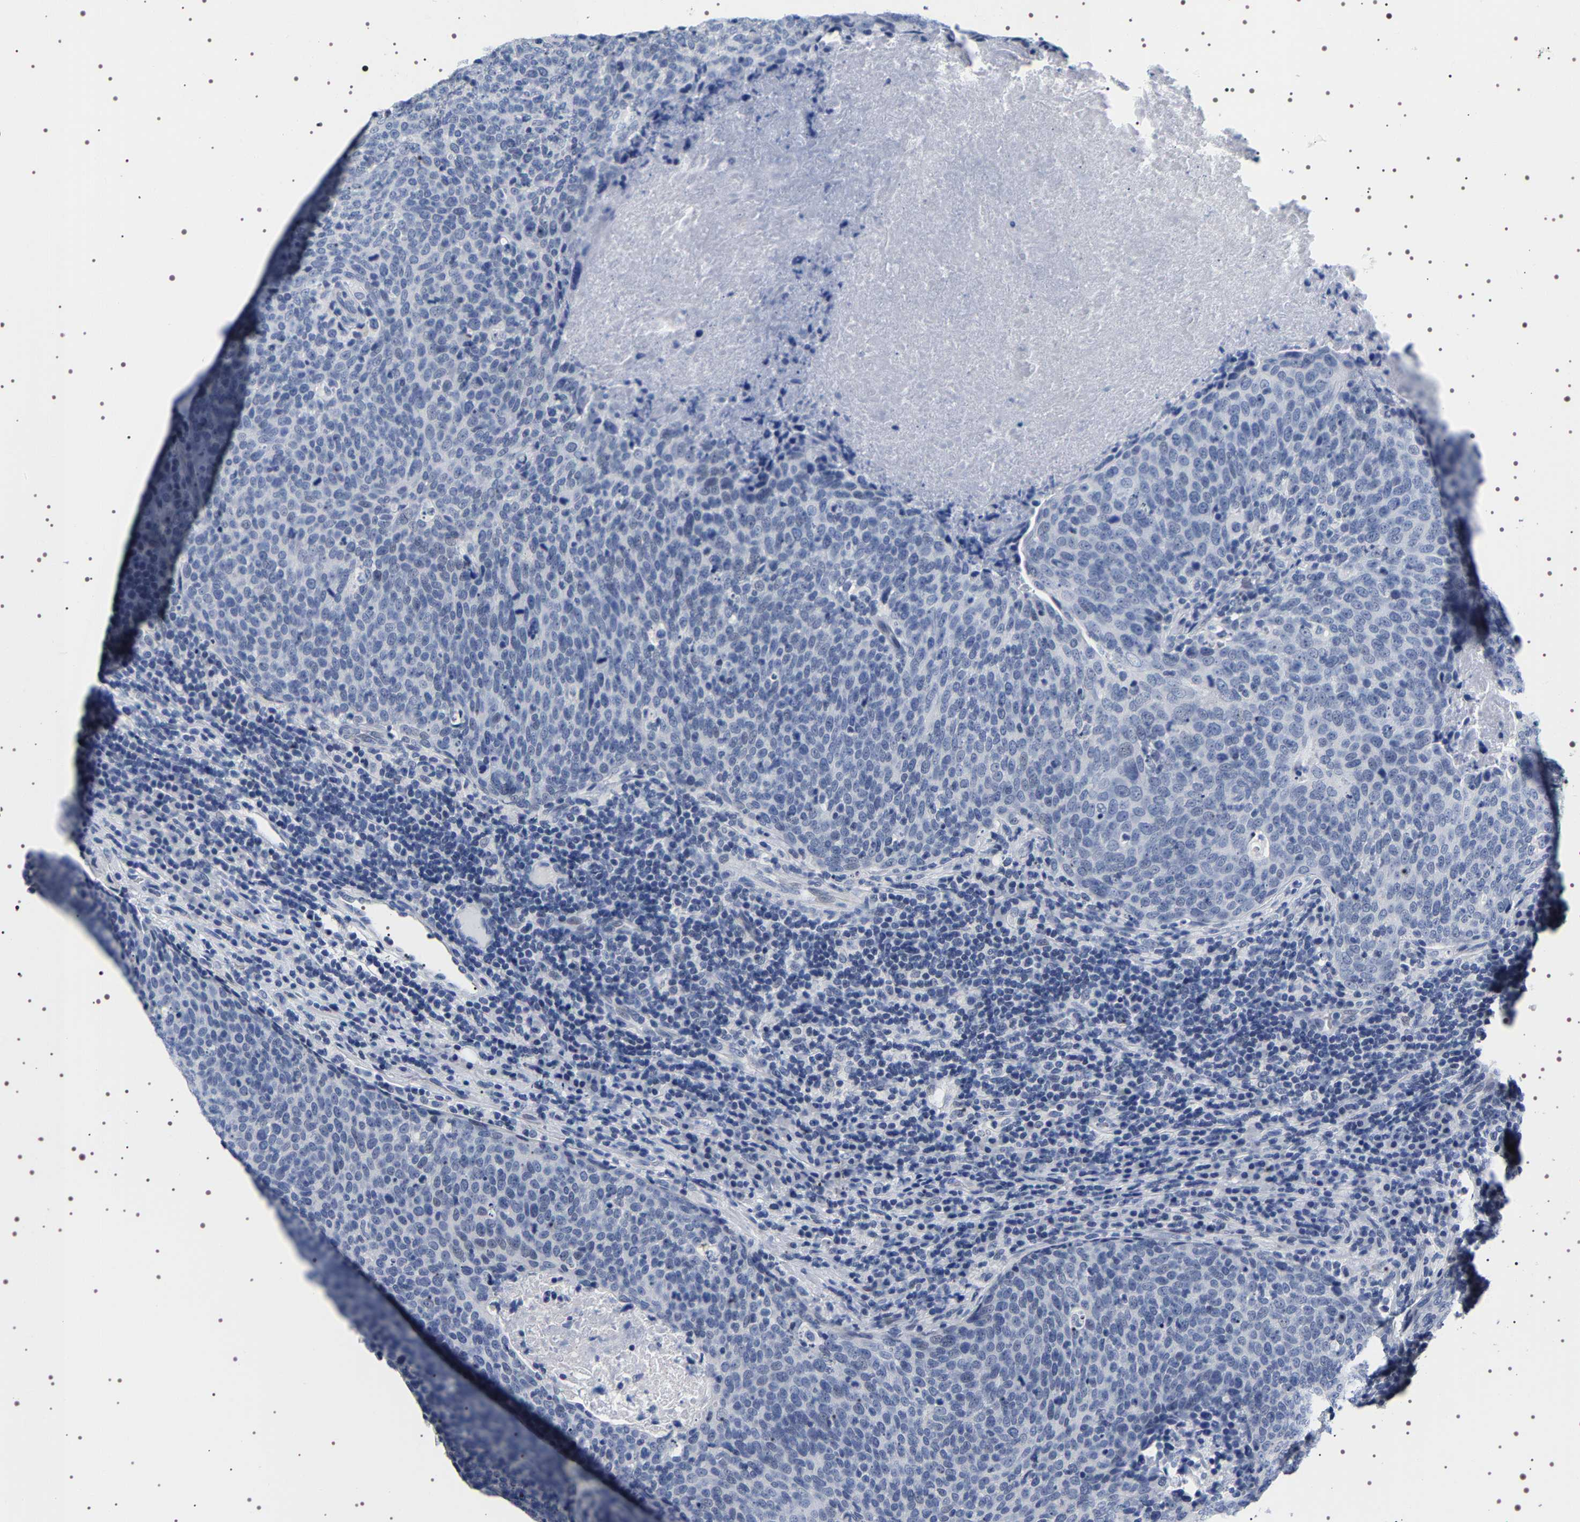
{"staining": {"intensity": "negative", "quantity": "none", "location": "none"}, "tissue": "head and neck cancer", "cell_type": "Tumor cells", "image_type": "cancer", "snomed": [{"axis": "morphology", "description": "Squamous cell carcinoma, NOS"}, {"axis": "morphology", "description": "Squamous cell carcinoma, metastatic, NOS"}, {"axis": "topography", "description": "Lymph node"}, {"axis": "topography", "description": "Head-Neck"}], "caption": "An image of head and neck cancer stained for a protein shows no brown staining in tumor cells. (Immunohistochemistry, brightfield microscopy, high magnification).", "gene": "UBQLN3", "patient": {"sex": "male", "age": 62}}